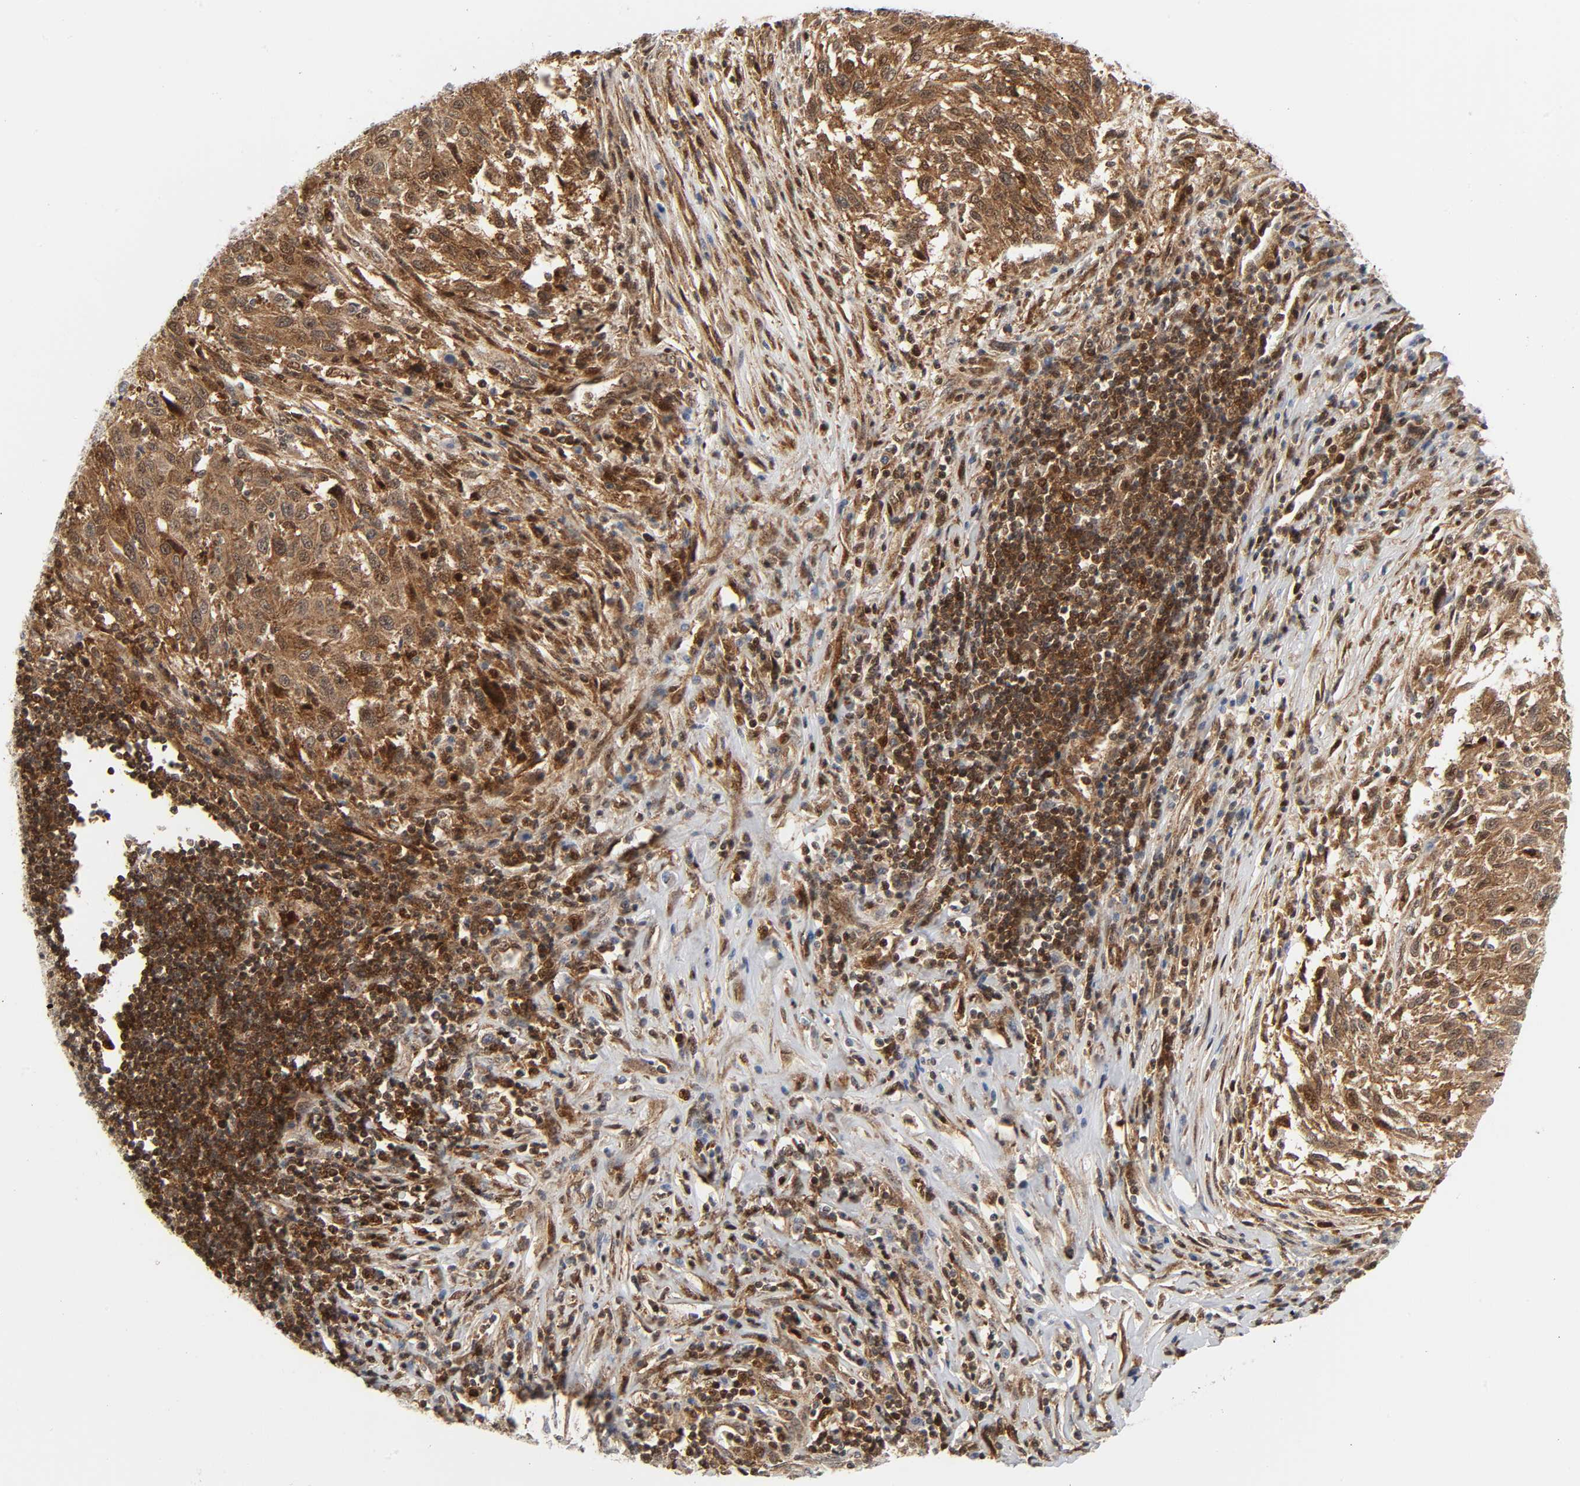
{"staining": {"intensity": "moderate", "quantity": ">75%", "location": "cytoplasmic/membranous"}, "tissue": "melanoma", "cell_type": "Tumor cells", "image_type": "cancer", "snomed": [{"axis": "morphology", "description": "Malignant melanoma, Metastatic site"}, {"axis": "topography", "description": "Lymph node"}], "caption": "Immunohistochemistry (IHC) photomicrograph of human malignant melanoma (metastatic site) stained for a protein (brown), which demonstrates medium levels of moderate cytoplasmic/membranous expression in about >75% of tumor cells.", "gene": "MAPK1", "patient": {"sex": "male", "age": 61}}